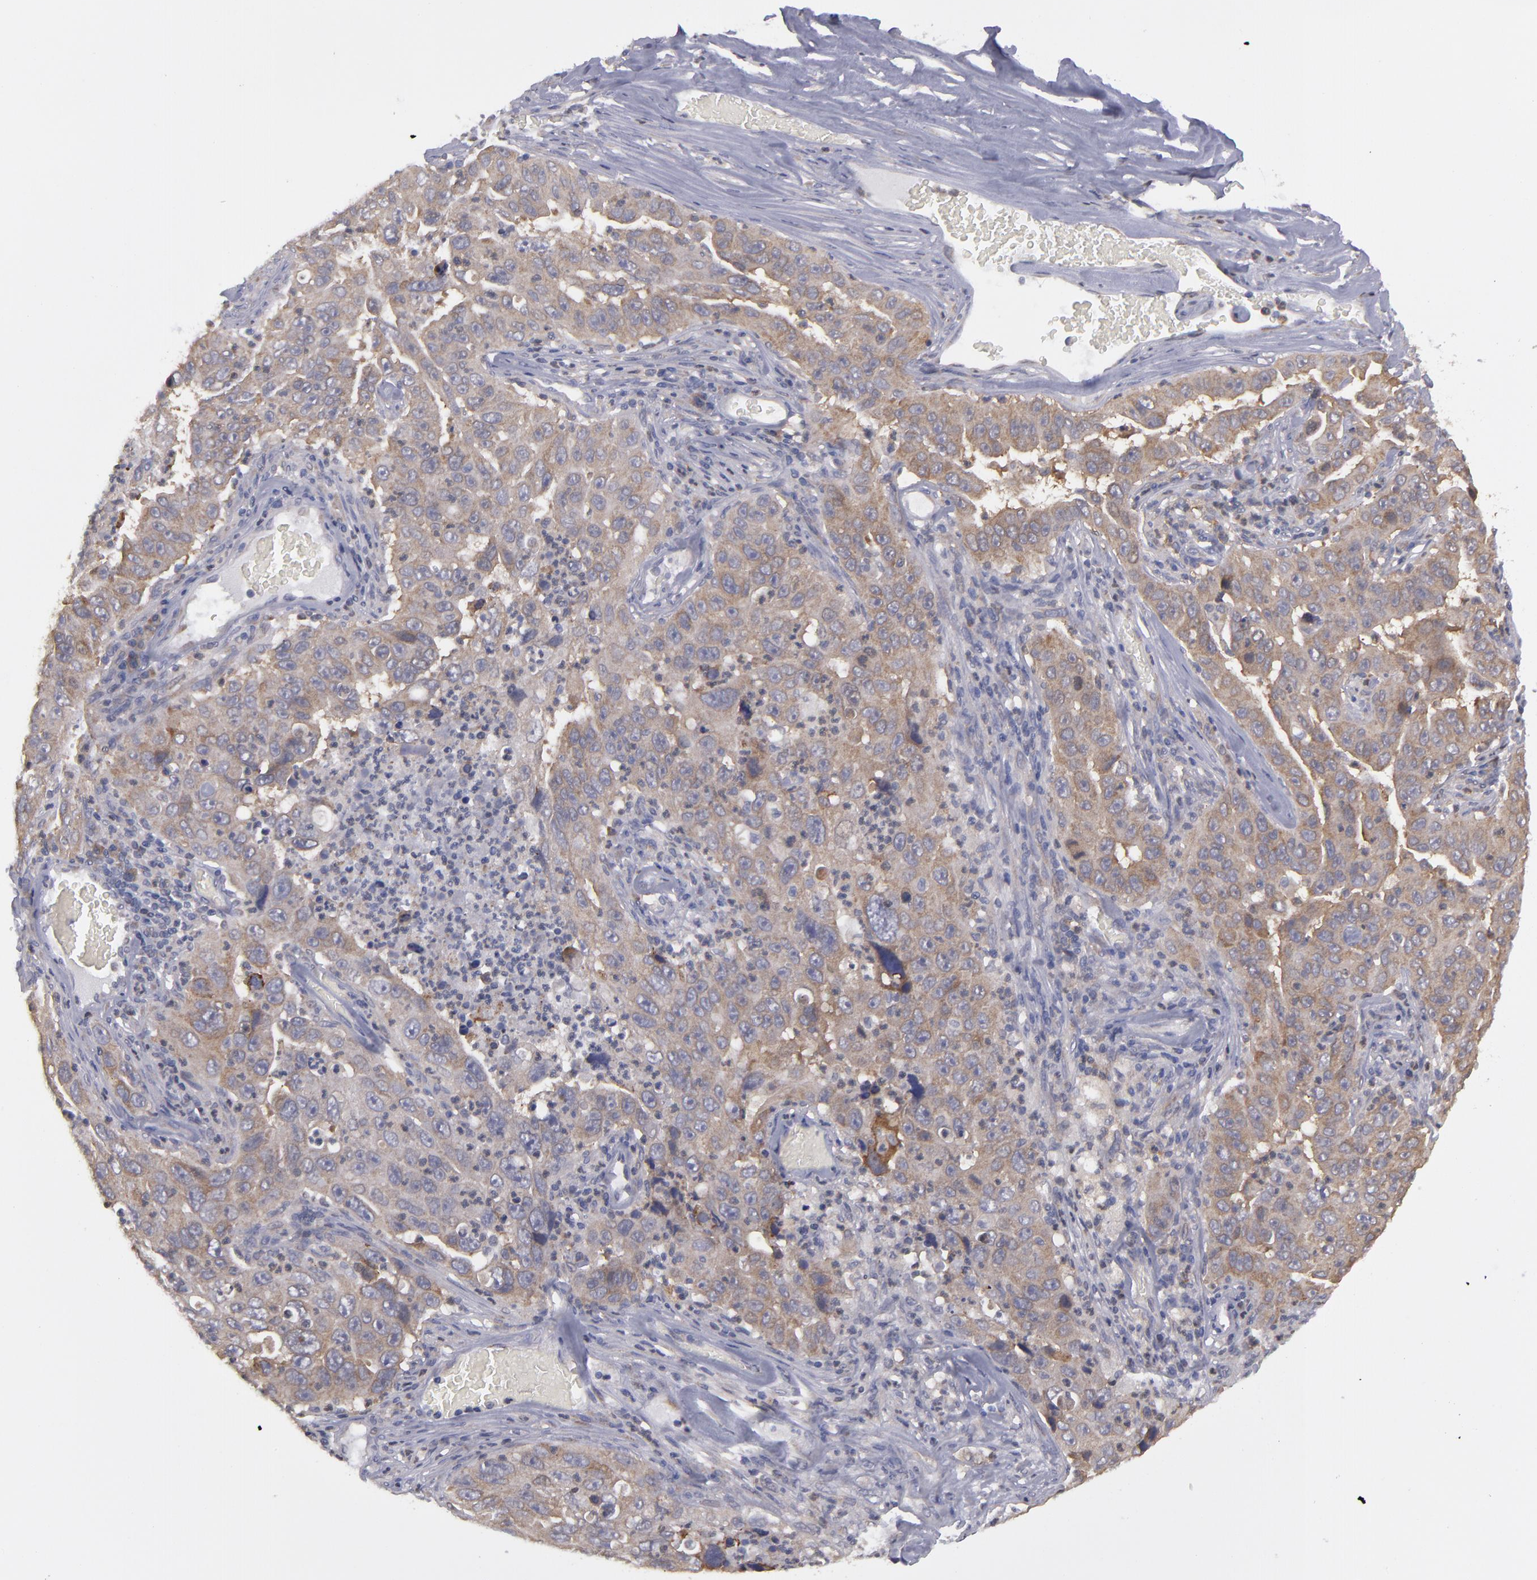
{"staining": {"intensity": "moderate", "quantity": ">75%", "location": "cytoplasmic/membranous"}, "tissue": "lung cancer", "cell_type": "Tumor cells", "image_type": "cancer", "snomed": [{"axis": "morphology", "description": "Squamous cell carcinoma, NOS"}, {"axis": "topography", "description": "Lung"}], "caption": "About >75% of tumor cells in lung cancer (squamous cell carcinoma) demonstrate moderate cytoplasmic/membranous protein staining as visualized by brown immunohistochemical staining.", "gene": "MTHFD1", "patient": {"sex": "male", "age": 64}}